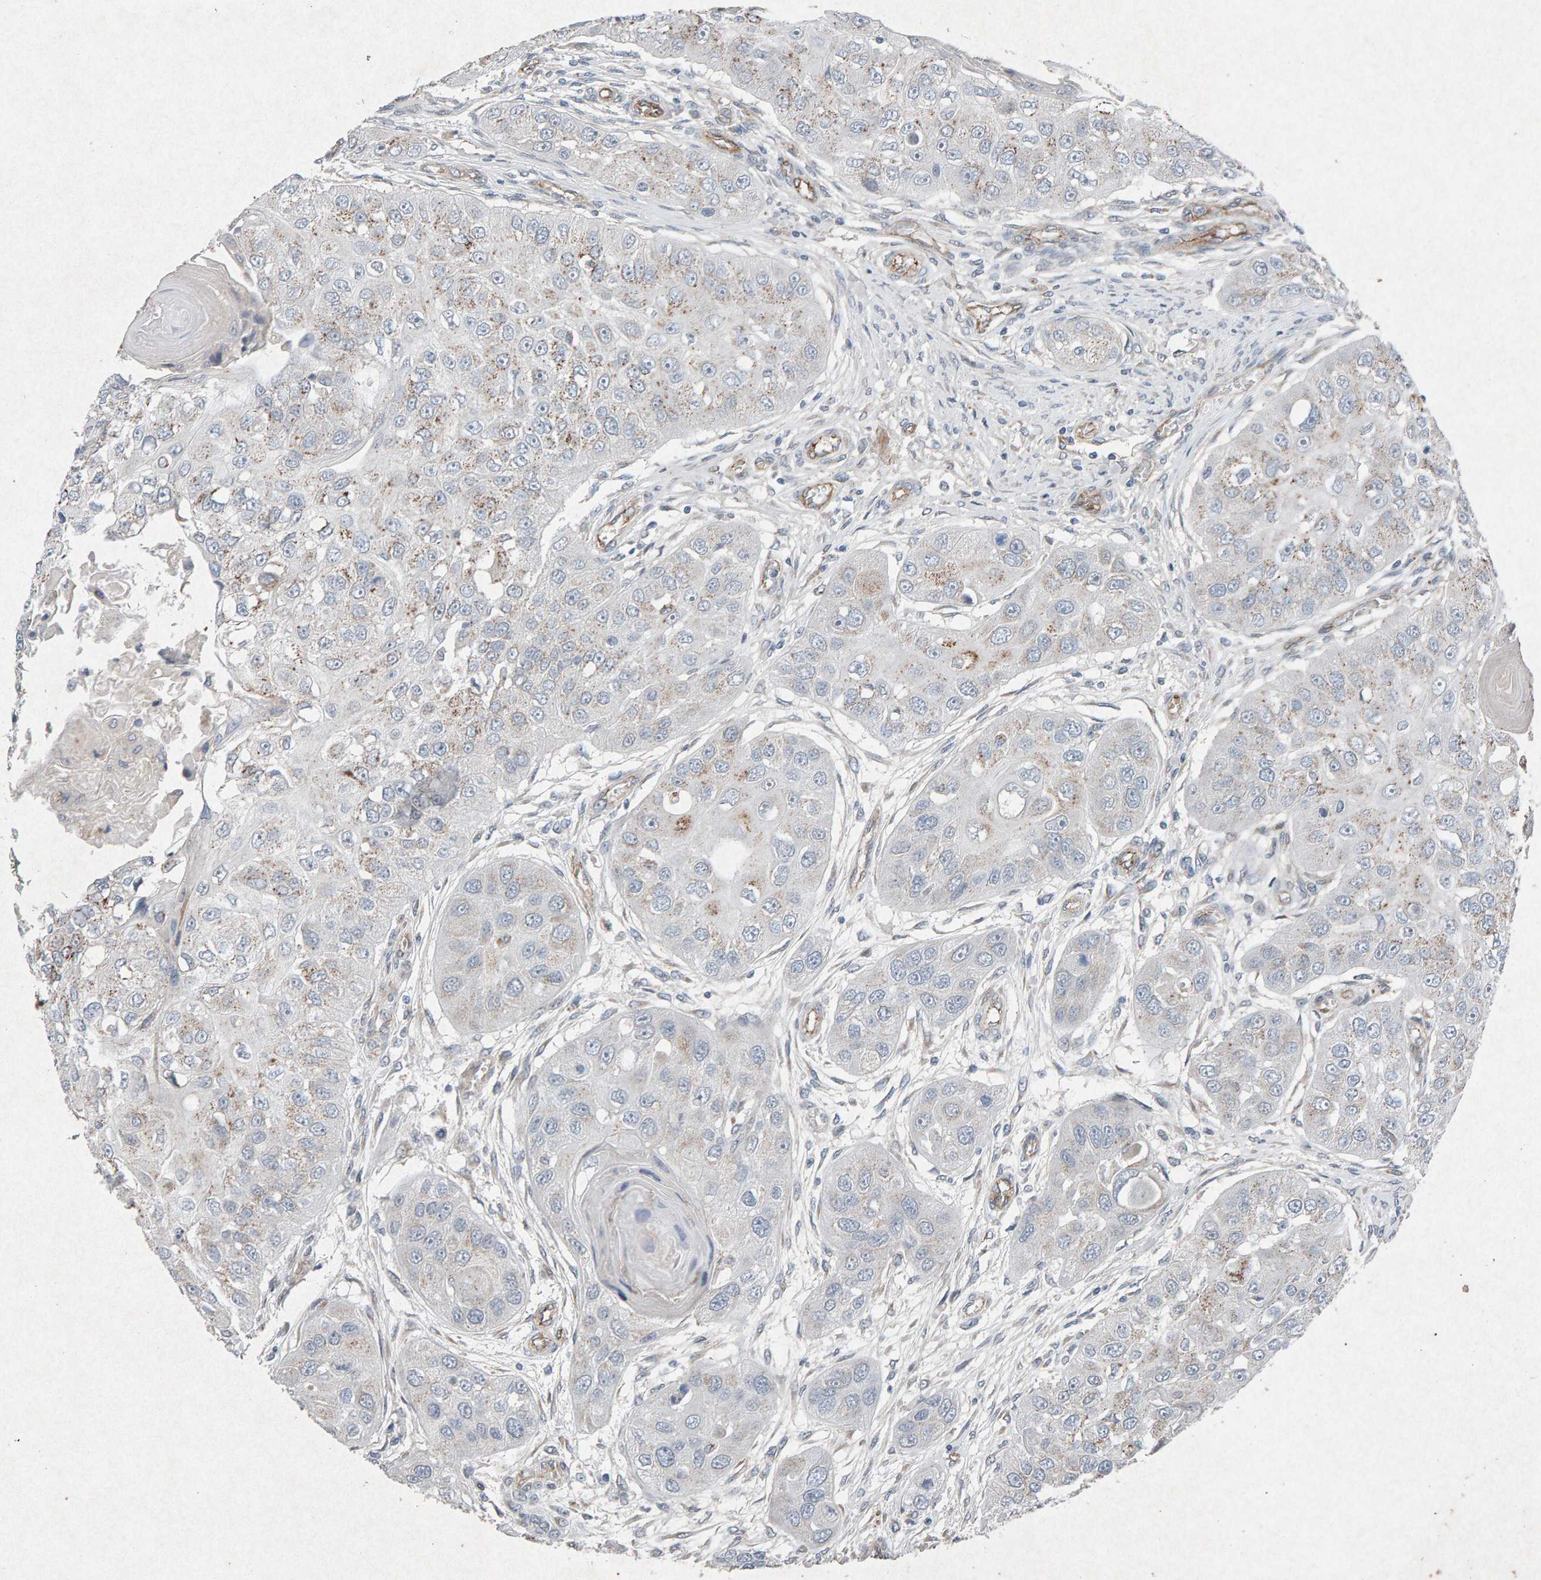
{"staining": {"intensity": "weak", "quantity": "<25%", "location": "cytoplasmic/membranous"}, "tissue": "head and neck cancer", "cell_type": "Tumor cells", "image_type": "cancer", "snomed": [{"axis": "morphology", "description": "Normal tissue, NOS"}, {"axis": "morphology", "description": "Squamous cell carcinoma, NOS"}, {"axis": "topography", "description": "Skeletal muscle"}, {"axis": "topography", "description": "Head-Neck"}], "caption": "DAB (3,3'-diaminobenzidine) immunohistochemical staining of human head and neck cancer reveals no significant expression in tumor cells.", "gene": "PTPRM", "patient": {"sex": "male", "age": 51}}